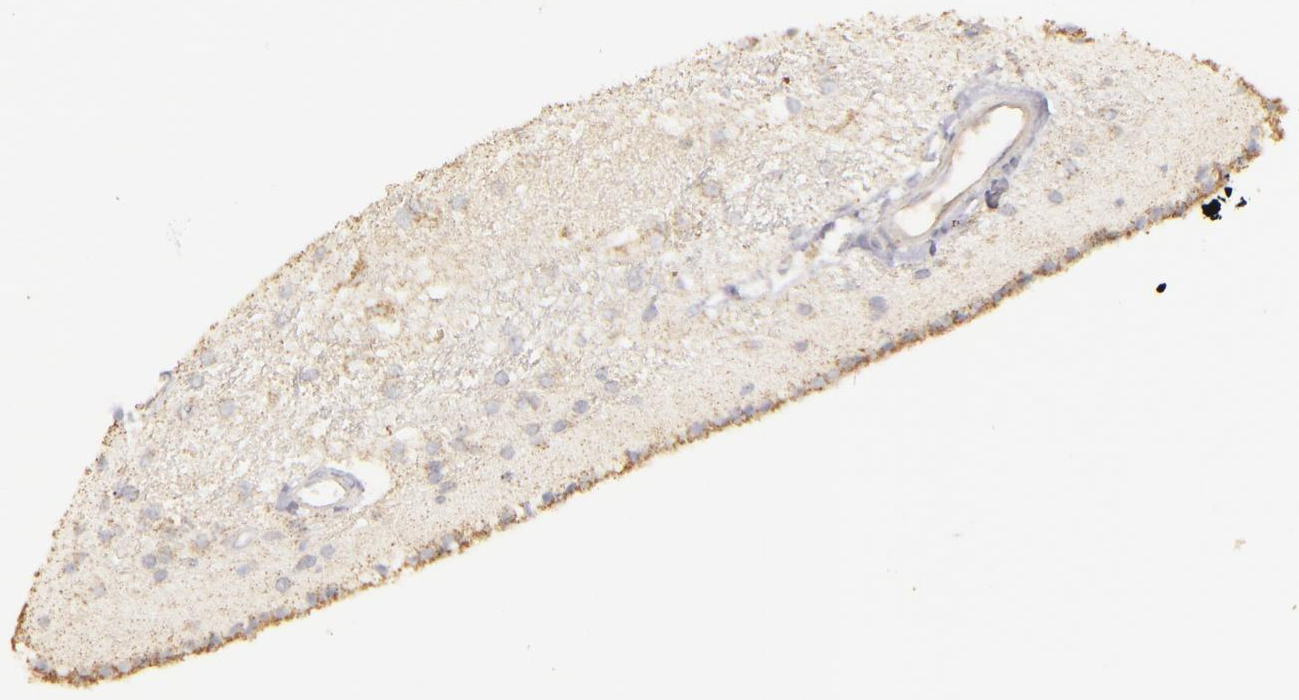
{"staining": {"intensity": "weak", "quantity": "<25%", "location": "cytoplasmic/membranous"}, "tissue": "caudate", "cell_type": "Glial cells", "image_type": "normal", "snomed": [{"axis": "morphology", "description": "Normal tissue, NOS"}, {"axis": "topography", "description": "Lateral ventricle wall"}], "caption": "The histopathology image reveals no staining of glial cells in unremarkable caudate. The staining is performed using DAB brown chromogen with nuclei counter-stained in using hematoxylin.", "gene": "CFB", "patient": {"sex": "female", "age": 19}}